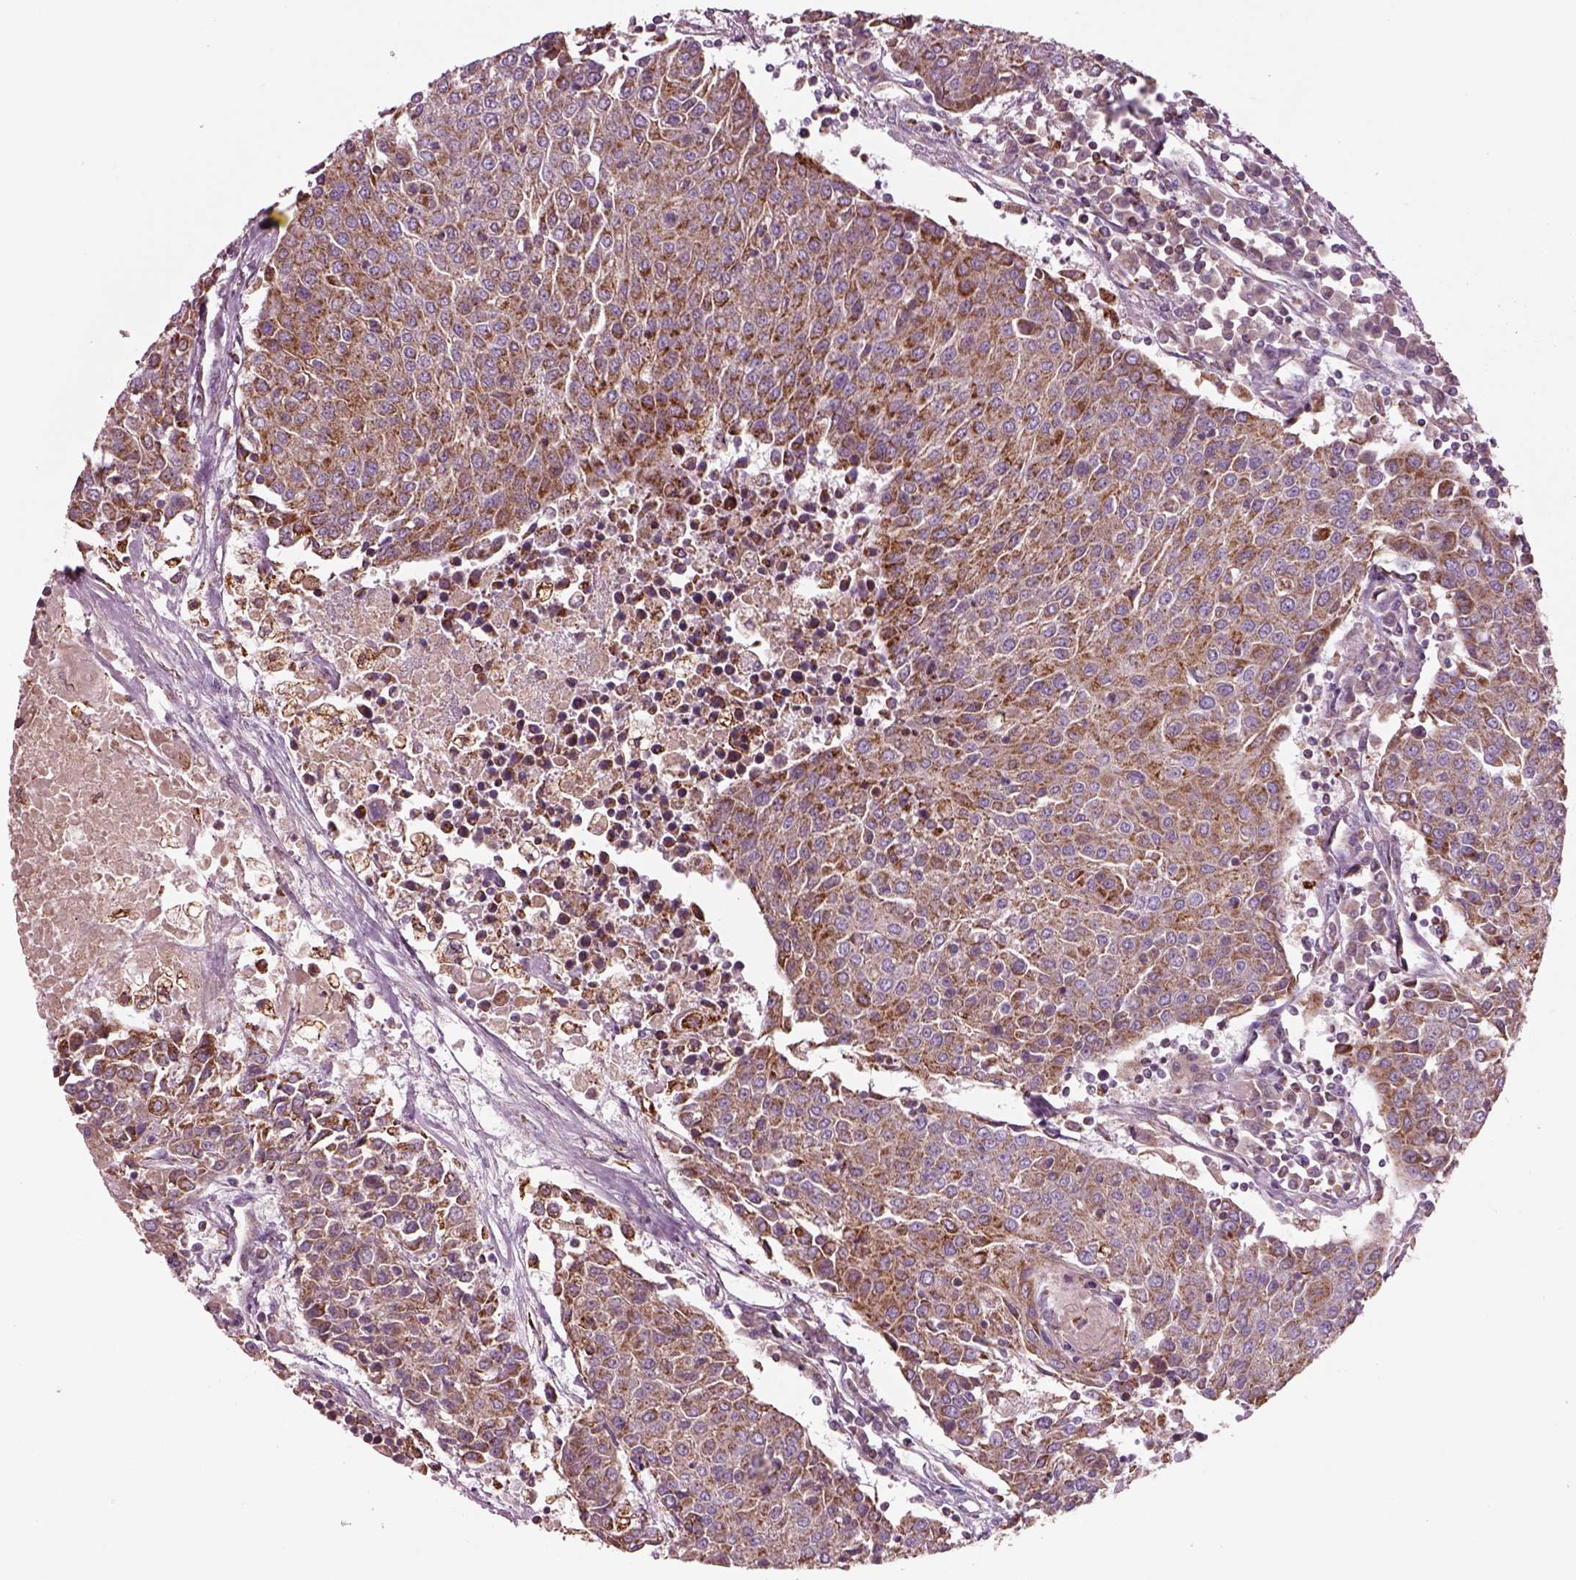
{"staining": {"intensity": "moderate", "quantity": ">75%", "location": "cytoplasmic/membranous"}, "tissue": "urothelial cancer", "cell_type": "Tumor cells", "image_type": "cancer", "snomed": [{"axis": "morphology", "description": "Urothelial carcinoma, High grade"}, {"axis": "topography", "description": "Urinary bladder"}], "caption": "A brown stain highlights moderate cytoplasmic/membranous staining of a protein in high-grade urothelial carcinoma tumor cells.", "gene": "SLC25A24", "patient": {"sex": "female", "age": 85}}